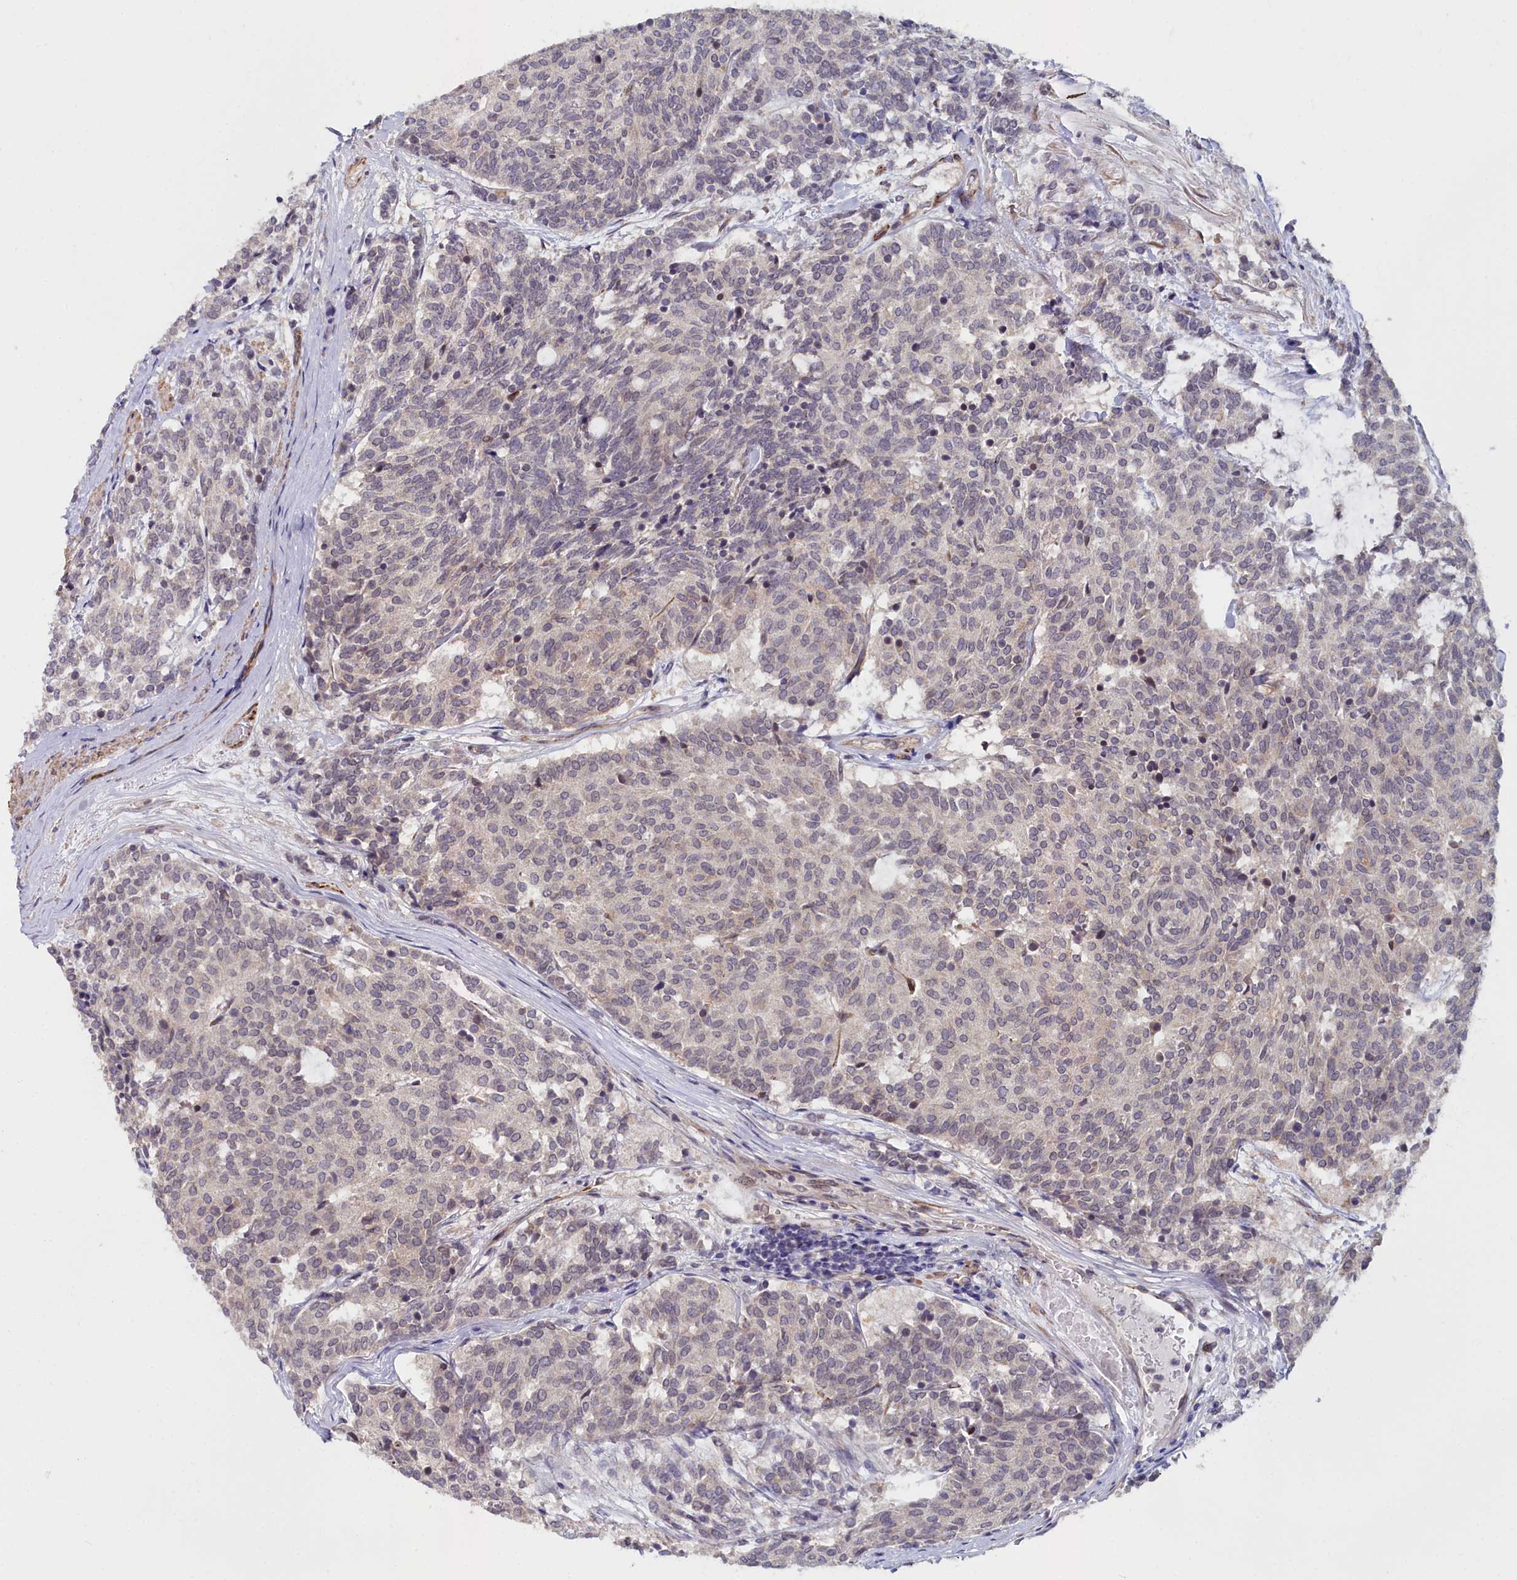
{"staining": {"intensity": "negative", "quantity": "none", "location": "none"}, "tissue": "carcinoid", "cell_type": "Tumor cells", "image_type": "cancer", "snomed": [{"axis": "morphology", "description": "Carcinoid, malignant, NOS"}, {"axis": "topography", "description": "Pancreas"}], "caption": "Tumor cells show no significant positivity in malignant carcinoid.", "gene": "C4orf19", "patient": {"sex": "female", "age": 54}}